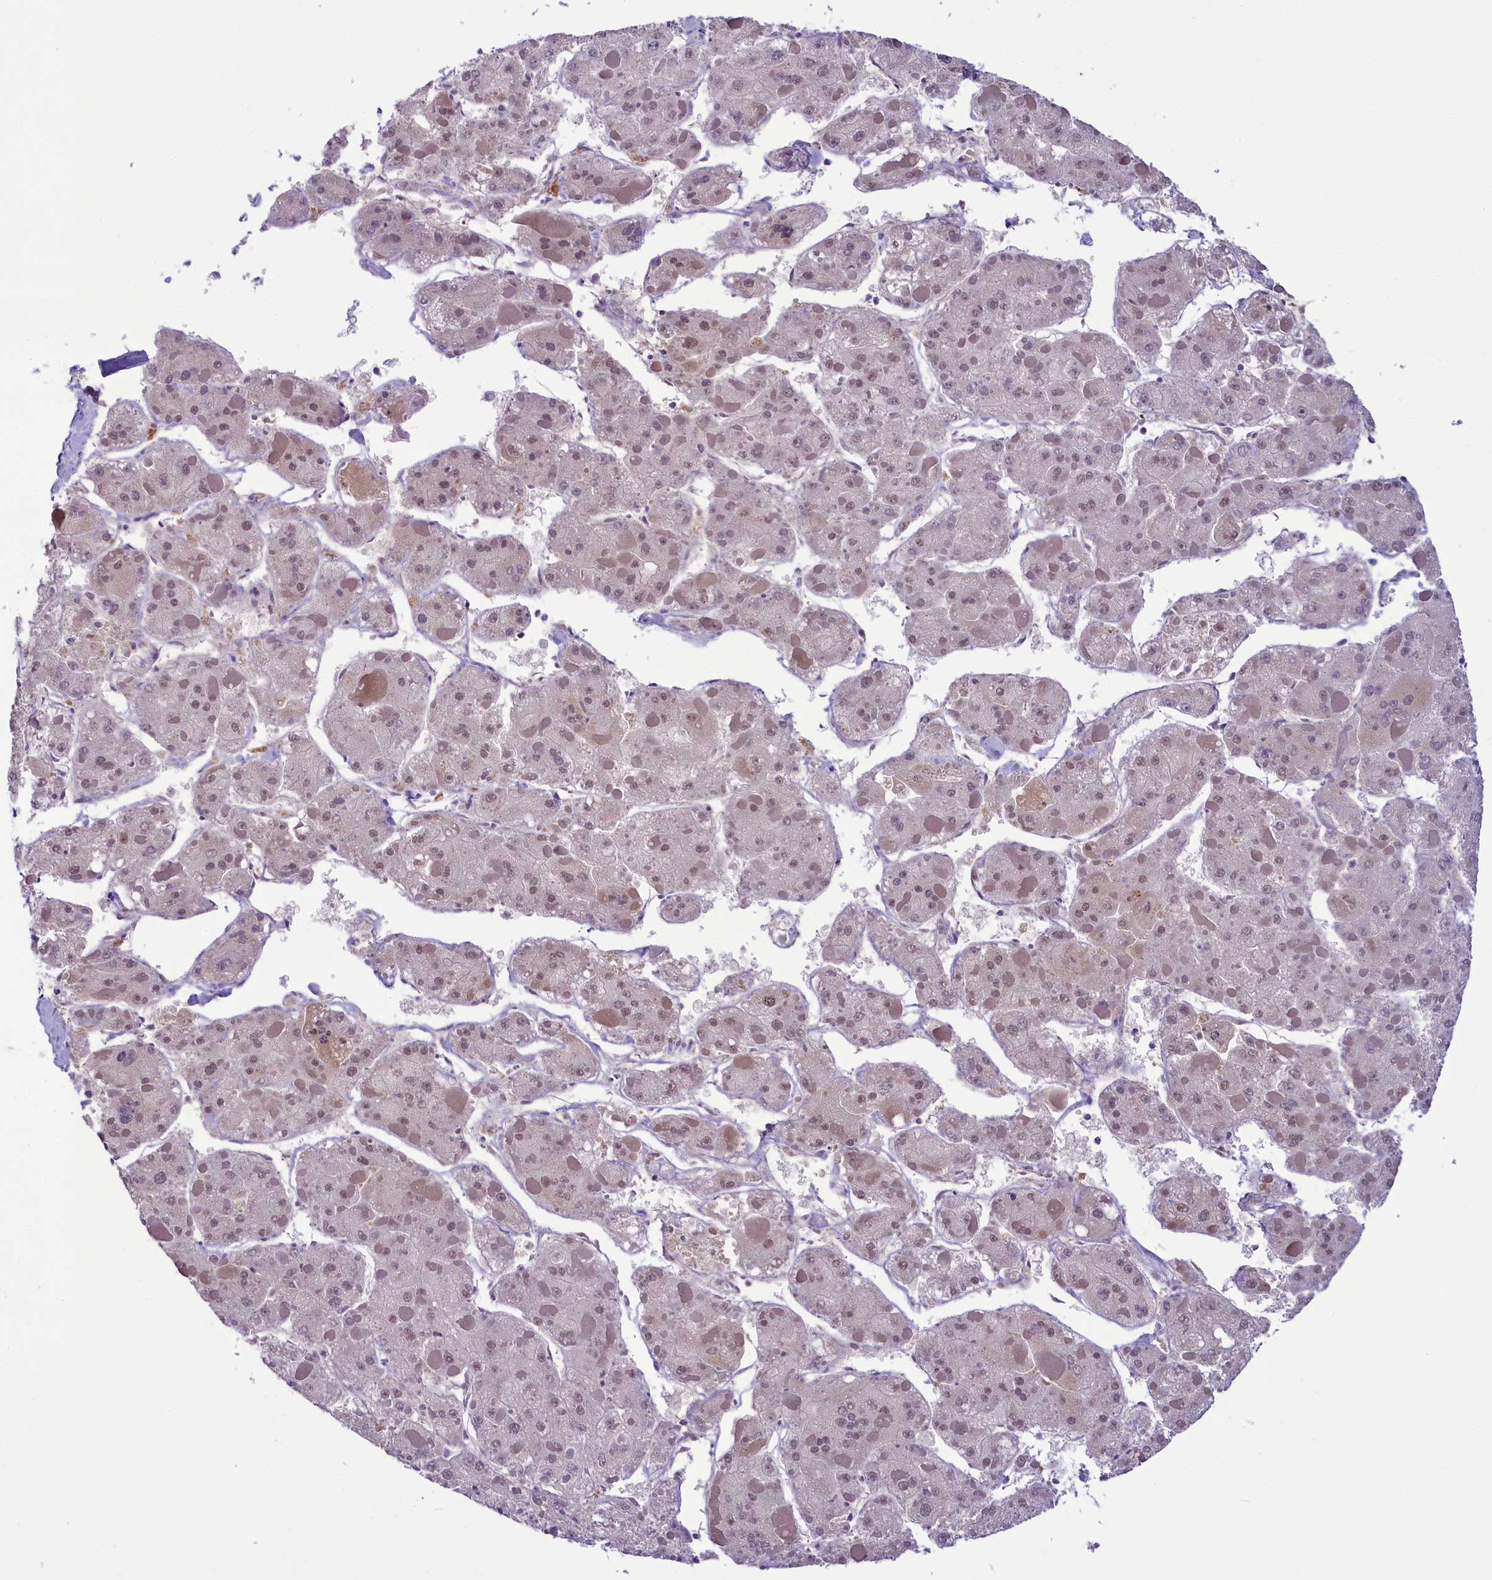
{"staining": {"intensity": "weak", "quantity": "25%-75%", "location": "nuclear"}, "tissue": "liver cancer", "cell_type": "Tumor cells", "image_type": "cancer", "snomed": [{"axis": "morphology", "description": "Carcinoma, Hepatocellular, NOS"}, {"axis": "topography", "description": "Liver"}], "caption": "DAB (3,3'-diaminobenzidine) immunohistochemical staining of hepatocellular carcinoma (liver) shows weak nuclear protein positivity in about 25%-75% of tumor cells. (DAB IHC, brown staining for protein, blue staining for nuclei).", "gene": "PAF1", "patient": {"sex": "female", "age": 73}}